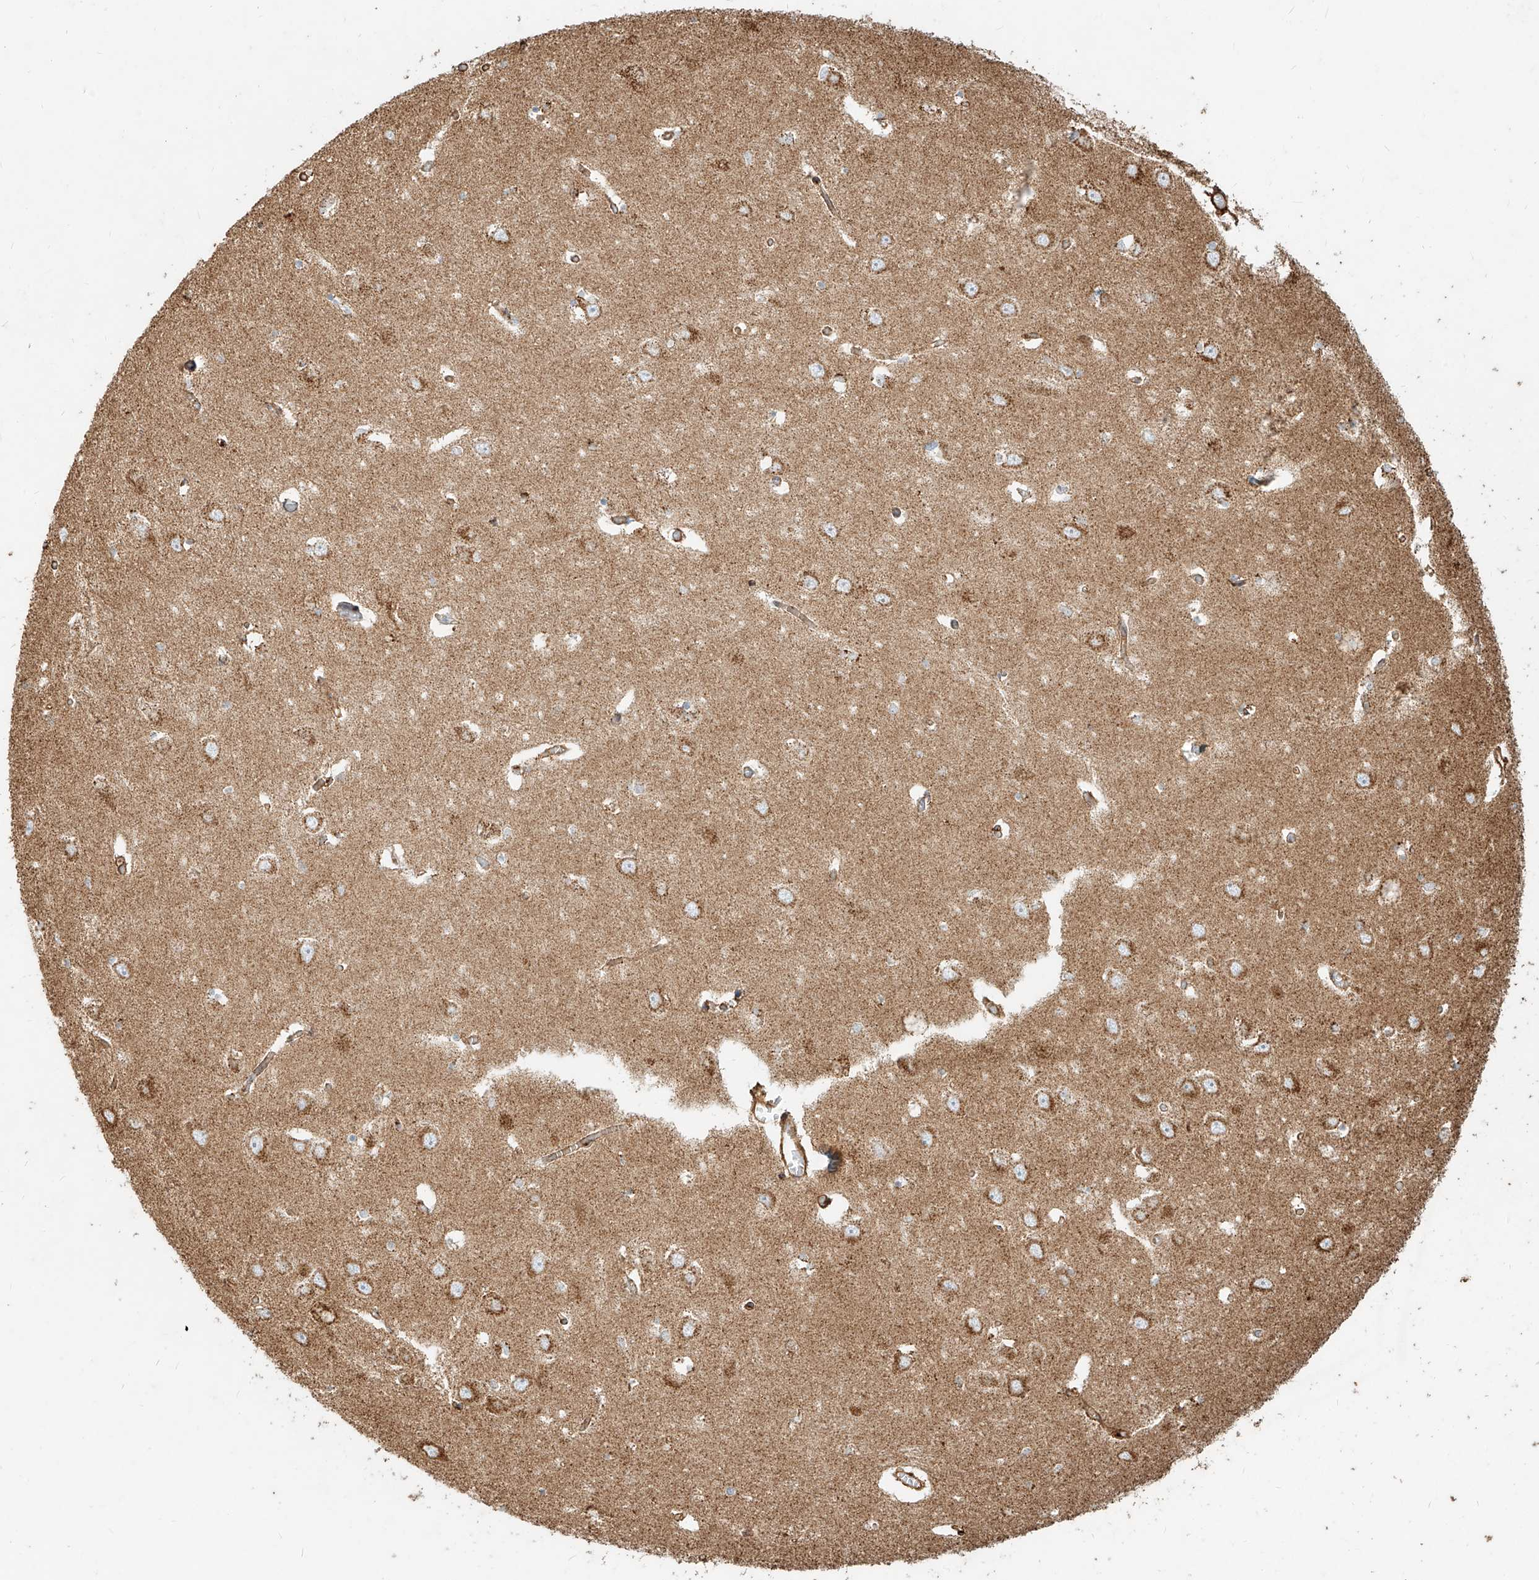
{"staining": {"intensity": "weak", "quantity": "25%-75%", "location": "cytoplasmic/membranous"}, "tissue": "hippocampus", "cell_type": "Glial cells", "image_type": "normal", "snomed": [{"axis": "morphology", "description": "Normal tissue, NOS"}, {"axis": "topography", "description": "Hippocampus"}], "caption": "Immunohistochemistry (DAB) staining of normal hippocampus reveals weak cytoplasmic/membranous protein staining in about 25%-75% of glial cells. The staining is performed using DAB (3,3'-diaminobenzidine) brown chromogen to label protein expression. The nuclei are counter-stained blue using hematoxylin.", "gene": "MTX2", "patient": {"sex": "male", "age": 70}}